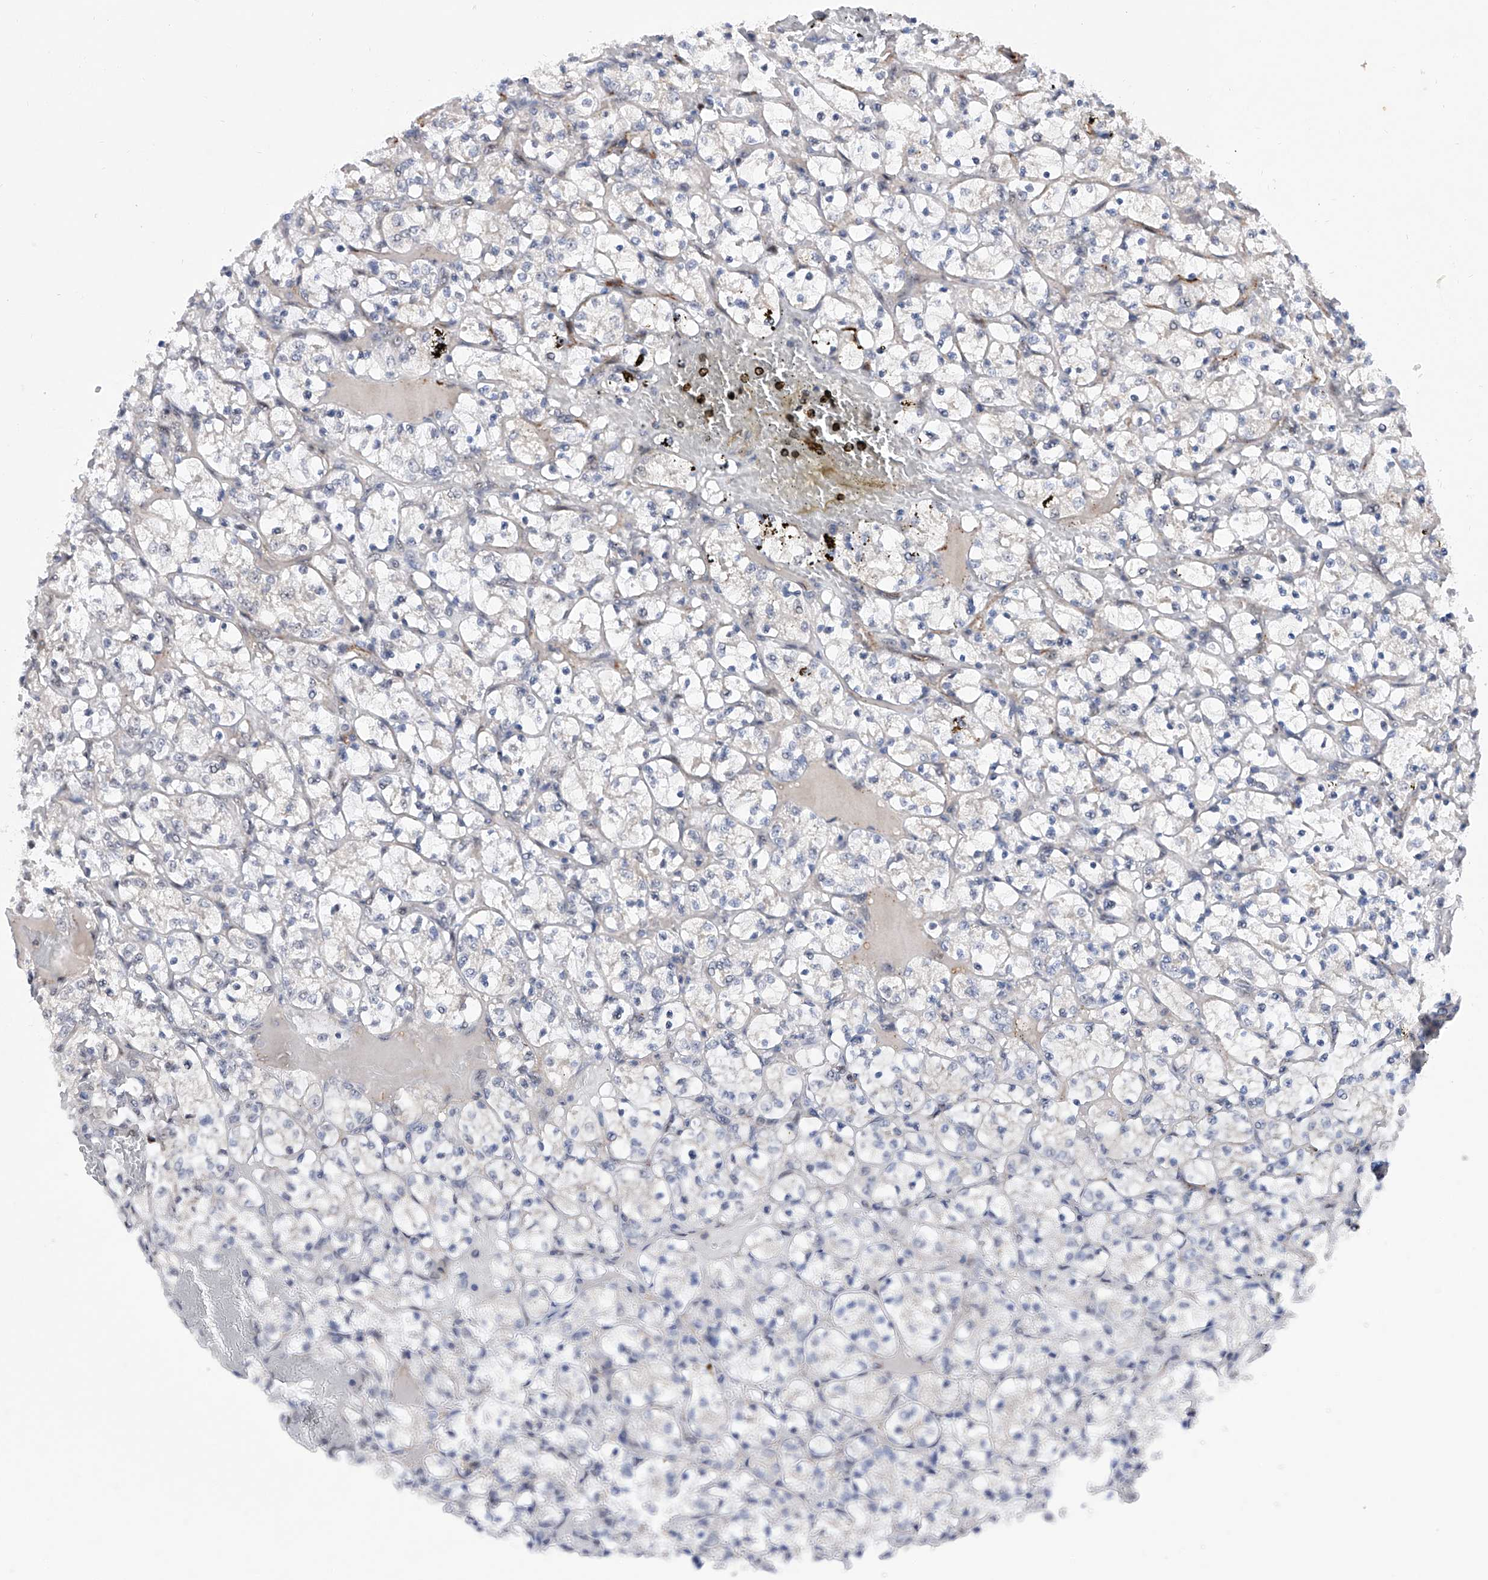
{"staining": {"intensity": "negative", "quantity": "none", "location": "none"}, "tissue": "renal cancer", "cell_type": "Tumor cells", "image_type": "cancer", "snomed": [{"axis": "morphology", "description": "Adenocarcinoma, NOS"}, {"axis": "topography", "description": "Kidney"}], "caption": "Human renal cancer stained for a protein using immunohistochemistry demonstrates no expression in tumor cells.", "gene": "RAD54L", "patient": {"sex": "female", "age": 69}}